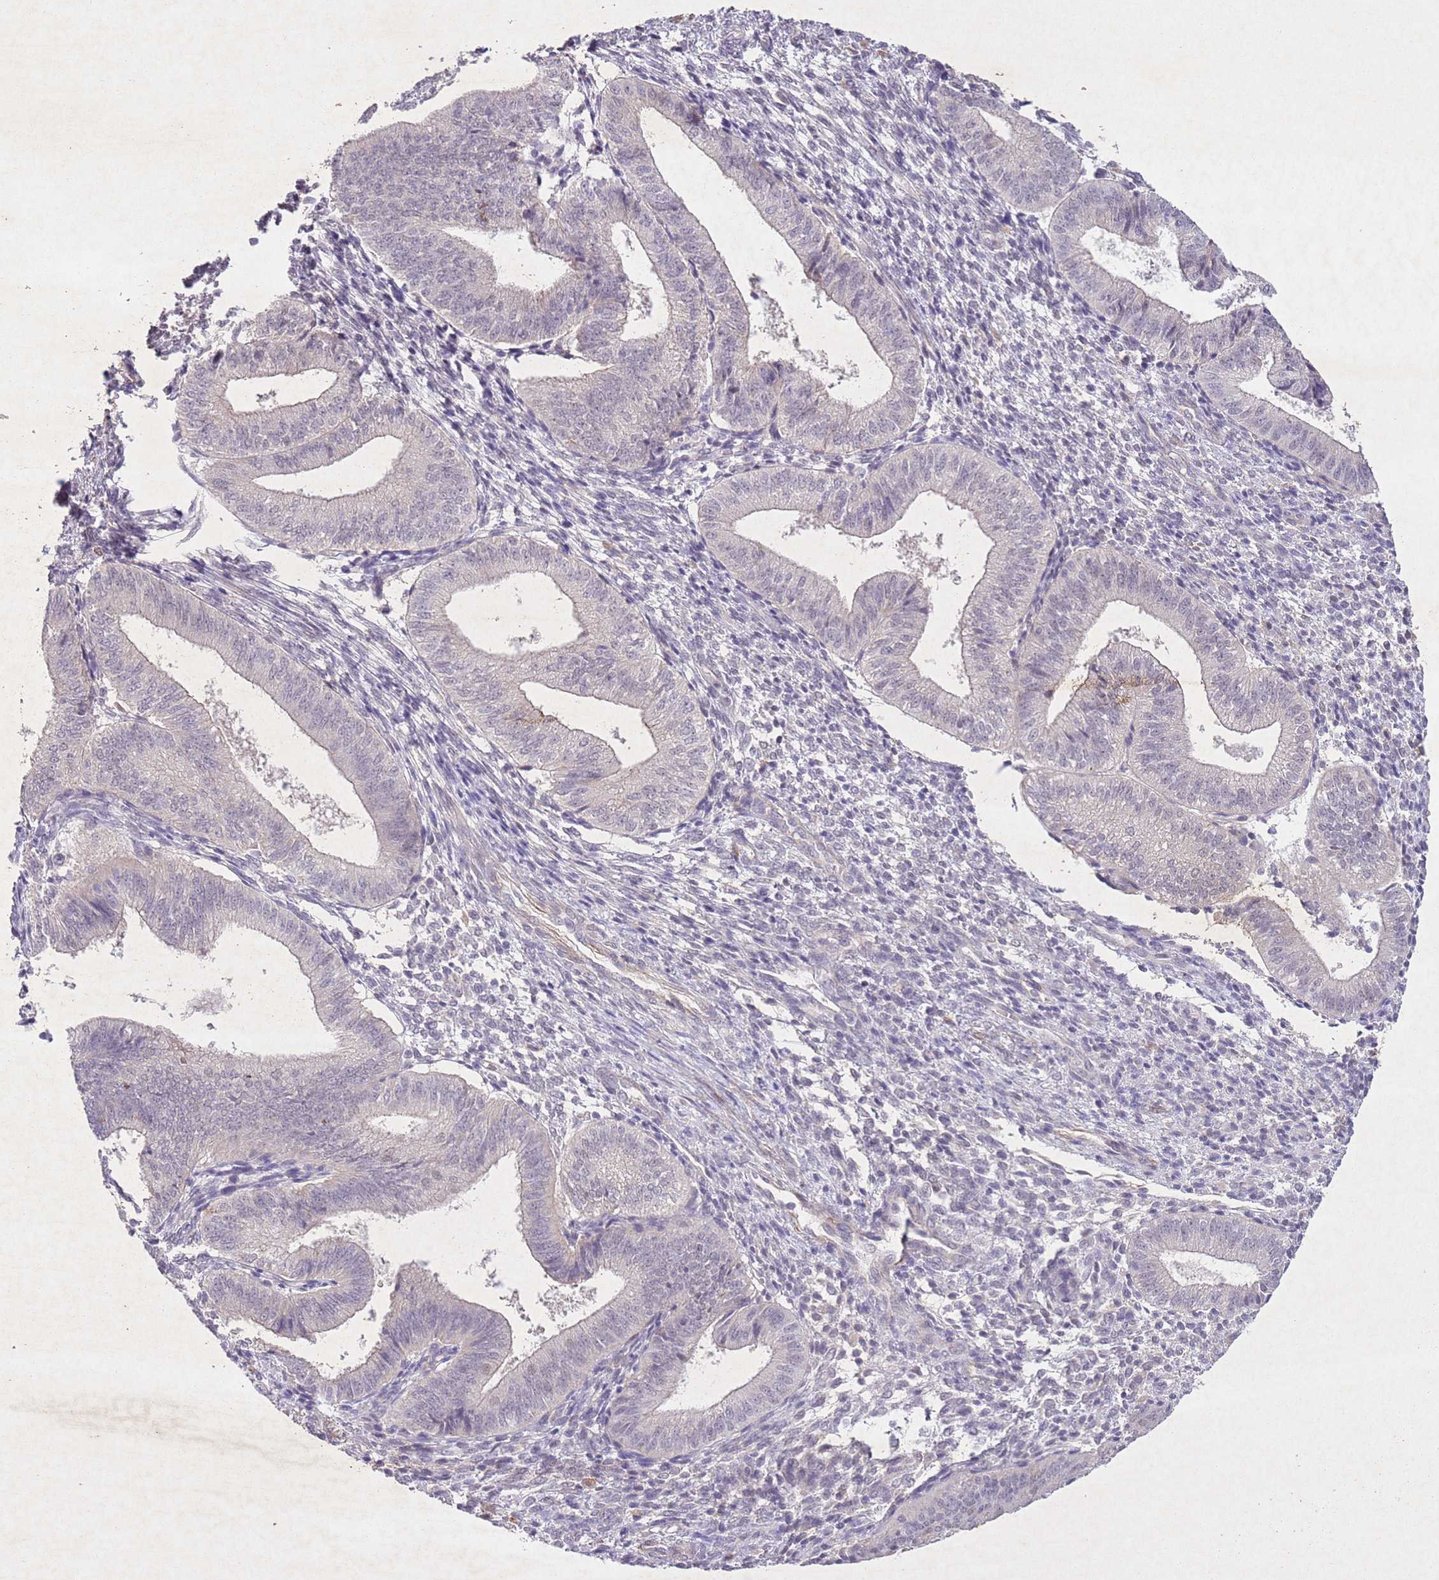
{"staining": {"intensity": "negative", "quantity": "none", "location": "none"}, "tissue": "endometrium", "cell_type": "Cells in endometrial stroma", "image_type": "normal", "snomed": [{"axis": "morphology", "description": "Normal tissue, NOS"}, {"axis": "topography", "description": "Endometrium"}], "caption": "Cells in endometrial stroma show no significant protein positivity in unremarkable endometrium. Brightfield microscopy of IHC stained with DAB (3,3'-diaminobenzidine) (brown) and hematoxylin (blue), captured at high magnification.", "gene": "CCNI", "patient": {"sex": "female", "age": 34}}